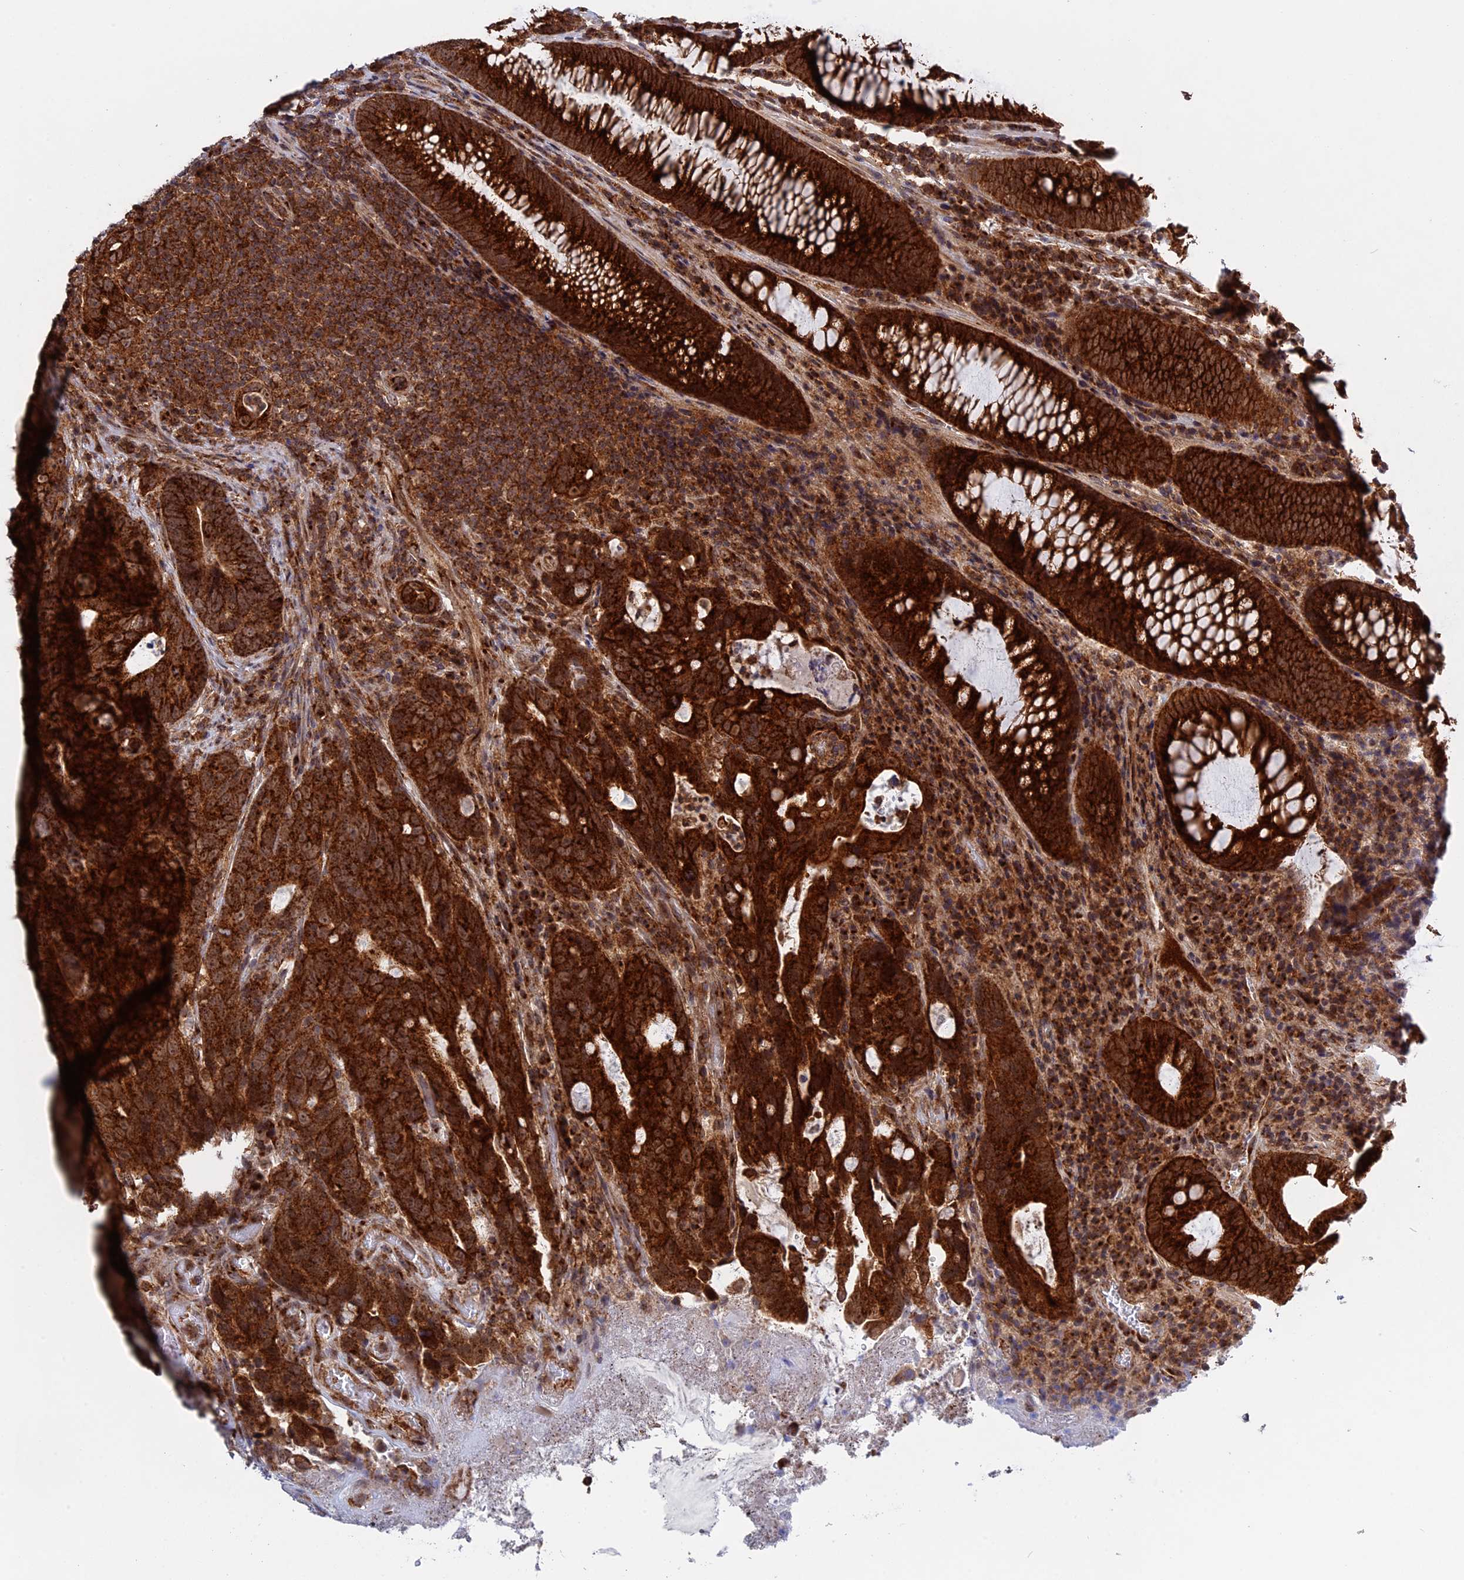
{"staining": {"intensity": "strong", "quantity": ">75%", "location": "cytoplasmic/membranous"}, "tissue": "colorectal cancer", "cell_type": "Tumor cells", "image_type": "cancer", "snomed": [{"axis": "morphology", "description": "Adenocarcinoma, NOS"}, {"axis": "topography", "description": "Colon"}], "caption": "Colorectal cancer stained with a brown dye demonstrates strong cytoplasmic/membranous positive staining in approximately >75% of tumor cells.", "gene": "CLINT1", "patient": {"sex": "female", "age": 82}}